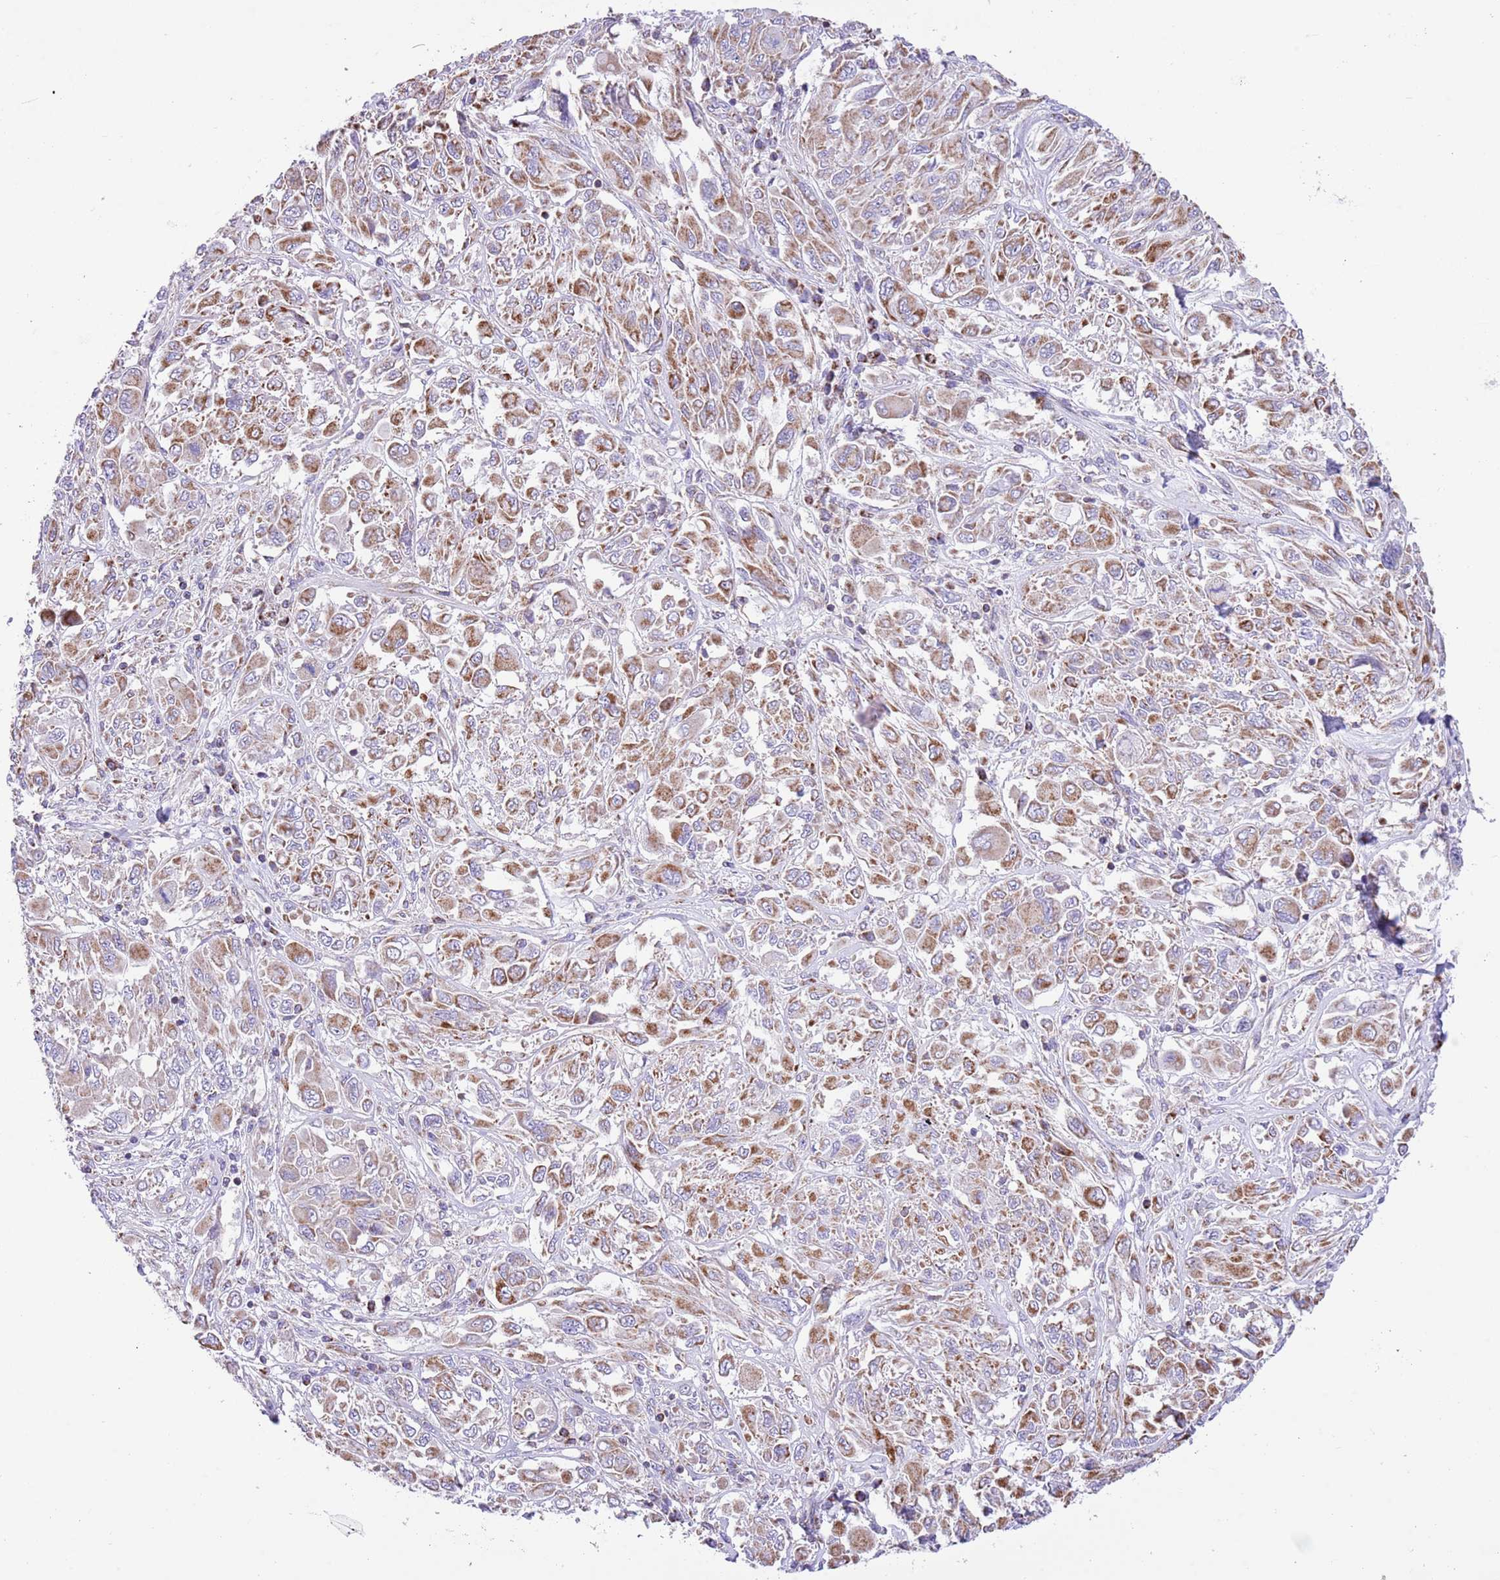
{"staining": {"intensity": "moderate", "quantity": "25%-75%", "location": "cytoplasmic/membranous"}, "tissue": "melanoma", "cell_type": "Tumor cells", "image_type": "cancer", "snomed": [{"axis": "morphology", "description": "Malignant melanoma, NOS"}, {"axis": "topography", "description": "Skin"}], "caption": "Immunohistochemistry of melanoma displays medium levels of moderate cytoplasmic/membranous staining in about 25%-75% of tumor cells.", "gene": "SS18L2", "patient": {"sex": "female", "age": 91}}